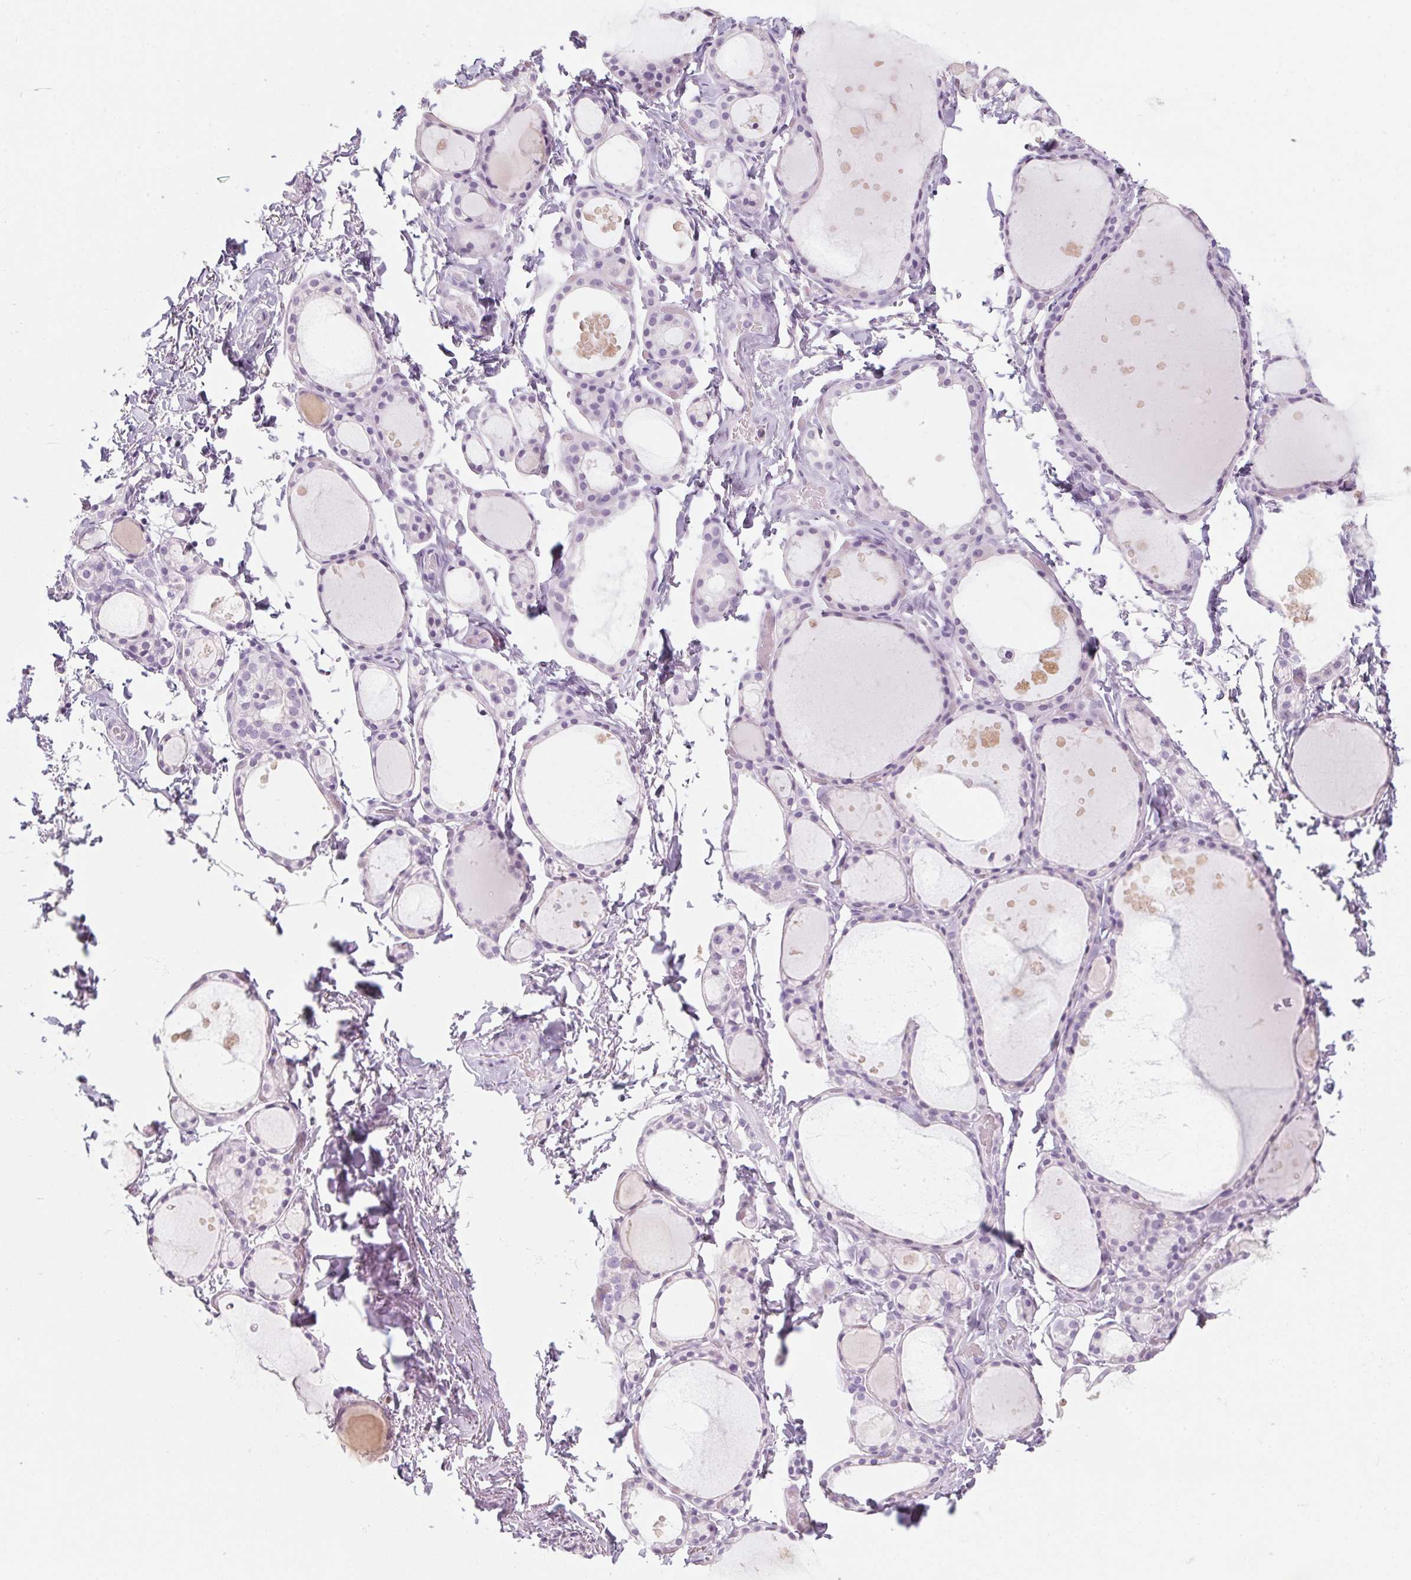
{"staining": {"intensity": "negative", "quantity": "none", "location": "none"}, "tissue": "thyroid gland", "cell_type": "Glandular cells", "image_type": "normal", "snomed": [{"axis": "morphology", "description": "Normal tissue, NOS"}, {"axis": "topography", "description": "Thyroid gland"}], "caption": "Immunohistochemistry (IHC) histopathology image of unremarkable human thyroid gland stained for a protein (brown), which displays no positivity in glandular cells. (DAB IHC with hematoxylin counter stain).", "gene": "RPTN", "patient": {"sex": "male", "age": 68}}